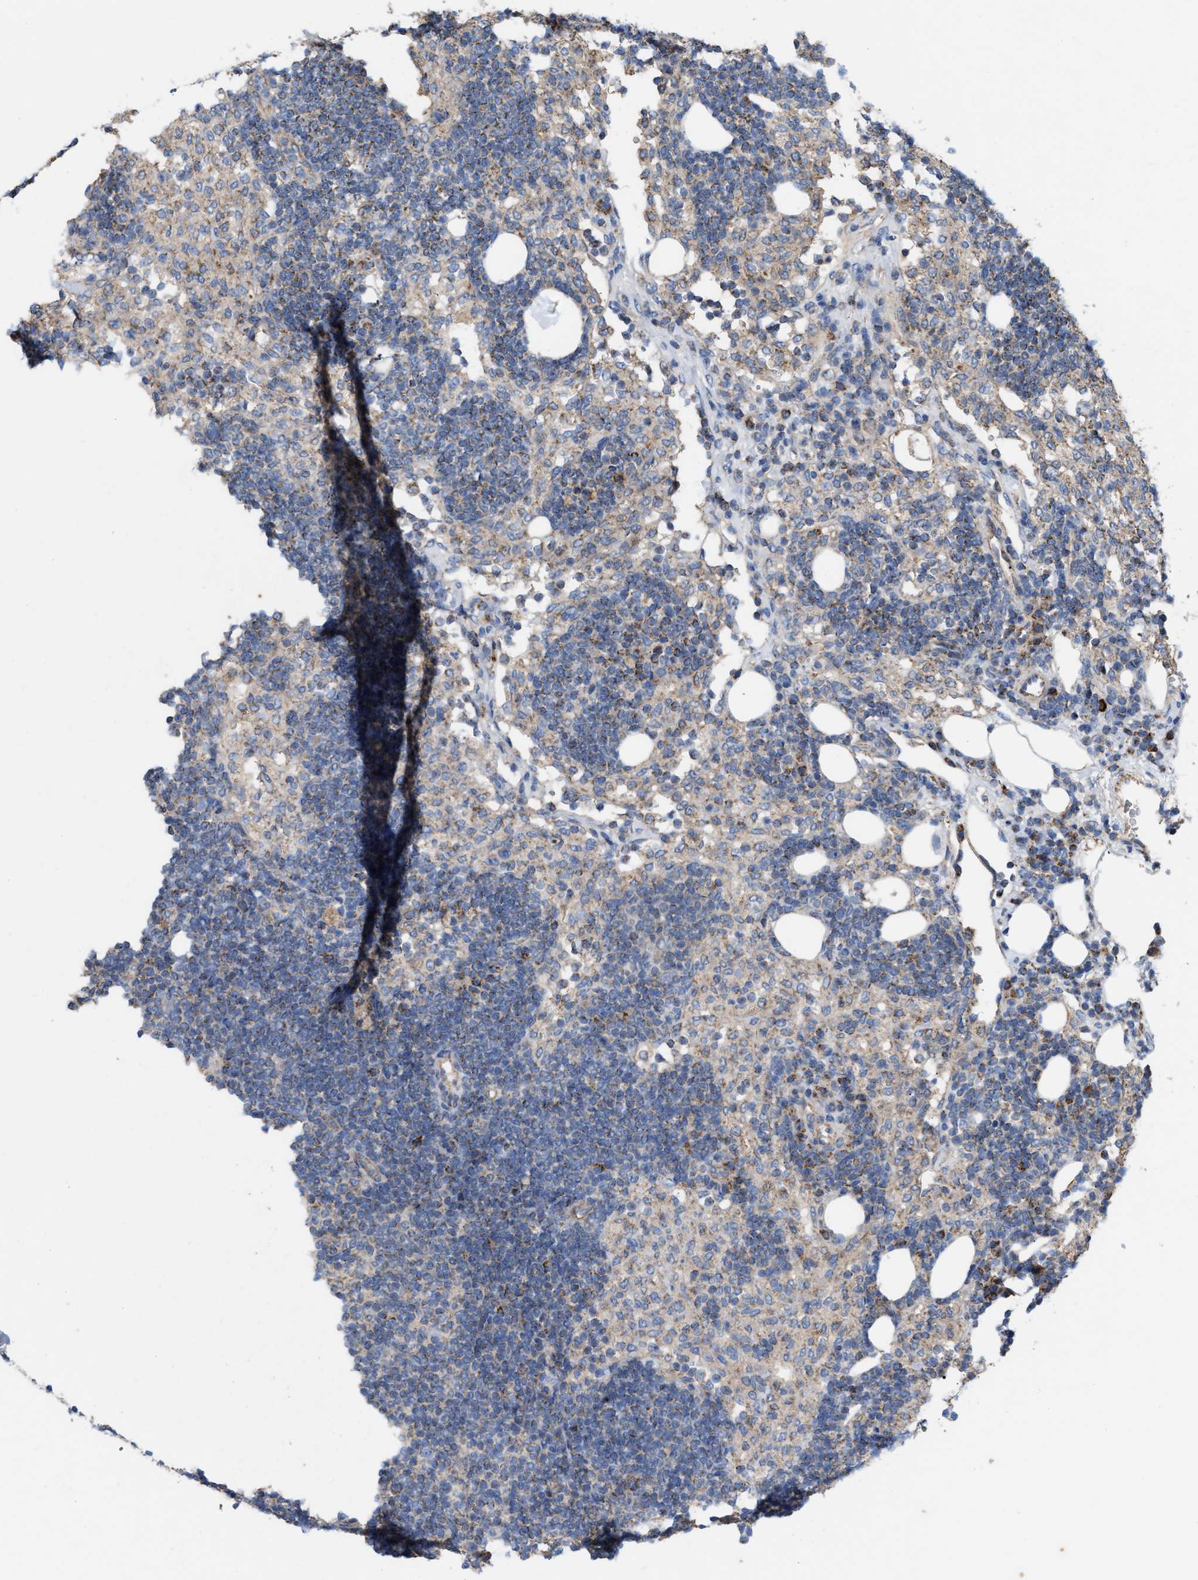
{"staining": {"intensity": "weak", "quantity": "<25%", "location": "cytoplasmic/membranous"}, "tissue": "lymph node", "cell_type": "Germinal center cells", "image_type": "normal", "snomed": [{"axis": "morphology", "description": "Normal tissue, NOS"}, {"axis": "morphology", "description": "Carcinoid, malignant, NOS"}, {"axis": "topography", "description": "Lymph node"}], "caption": "IHC histopathology image of benign lymph node stained for a protein (brown), which reveals no positivity in germinal center cells. Nuclei are stained in blue.", "gene": "OXSM", "patient": {"sex": "male", "age": 47}}